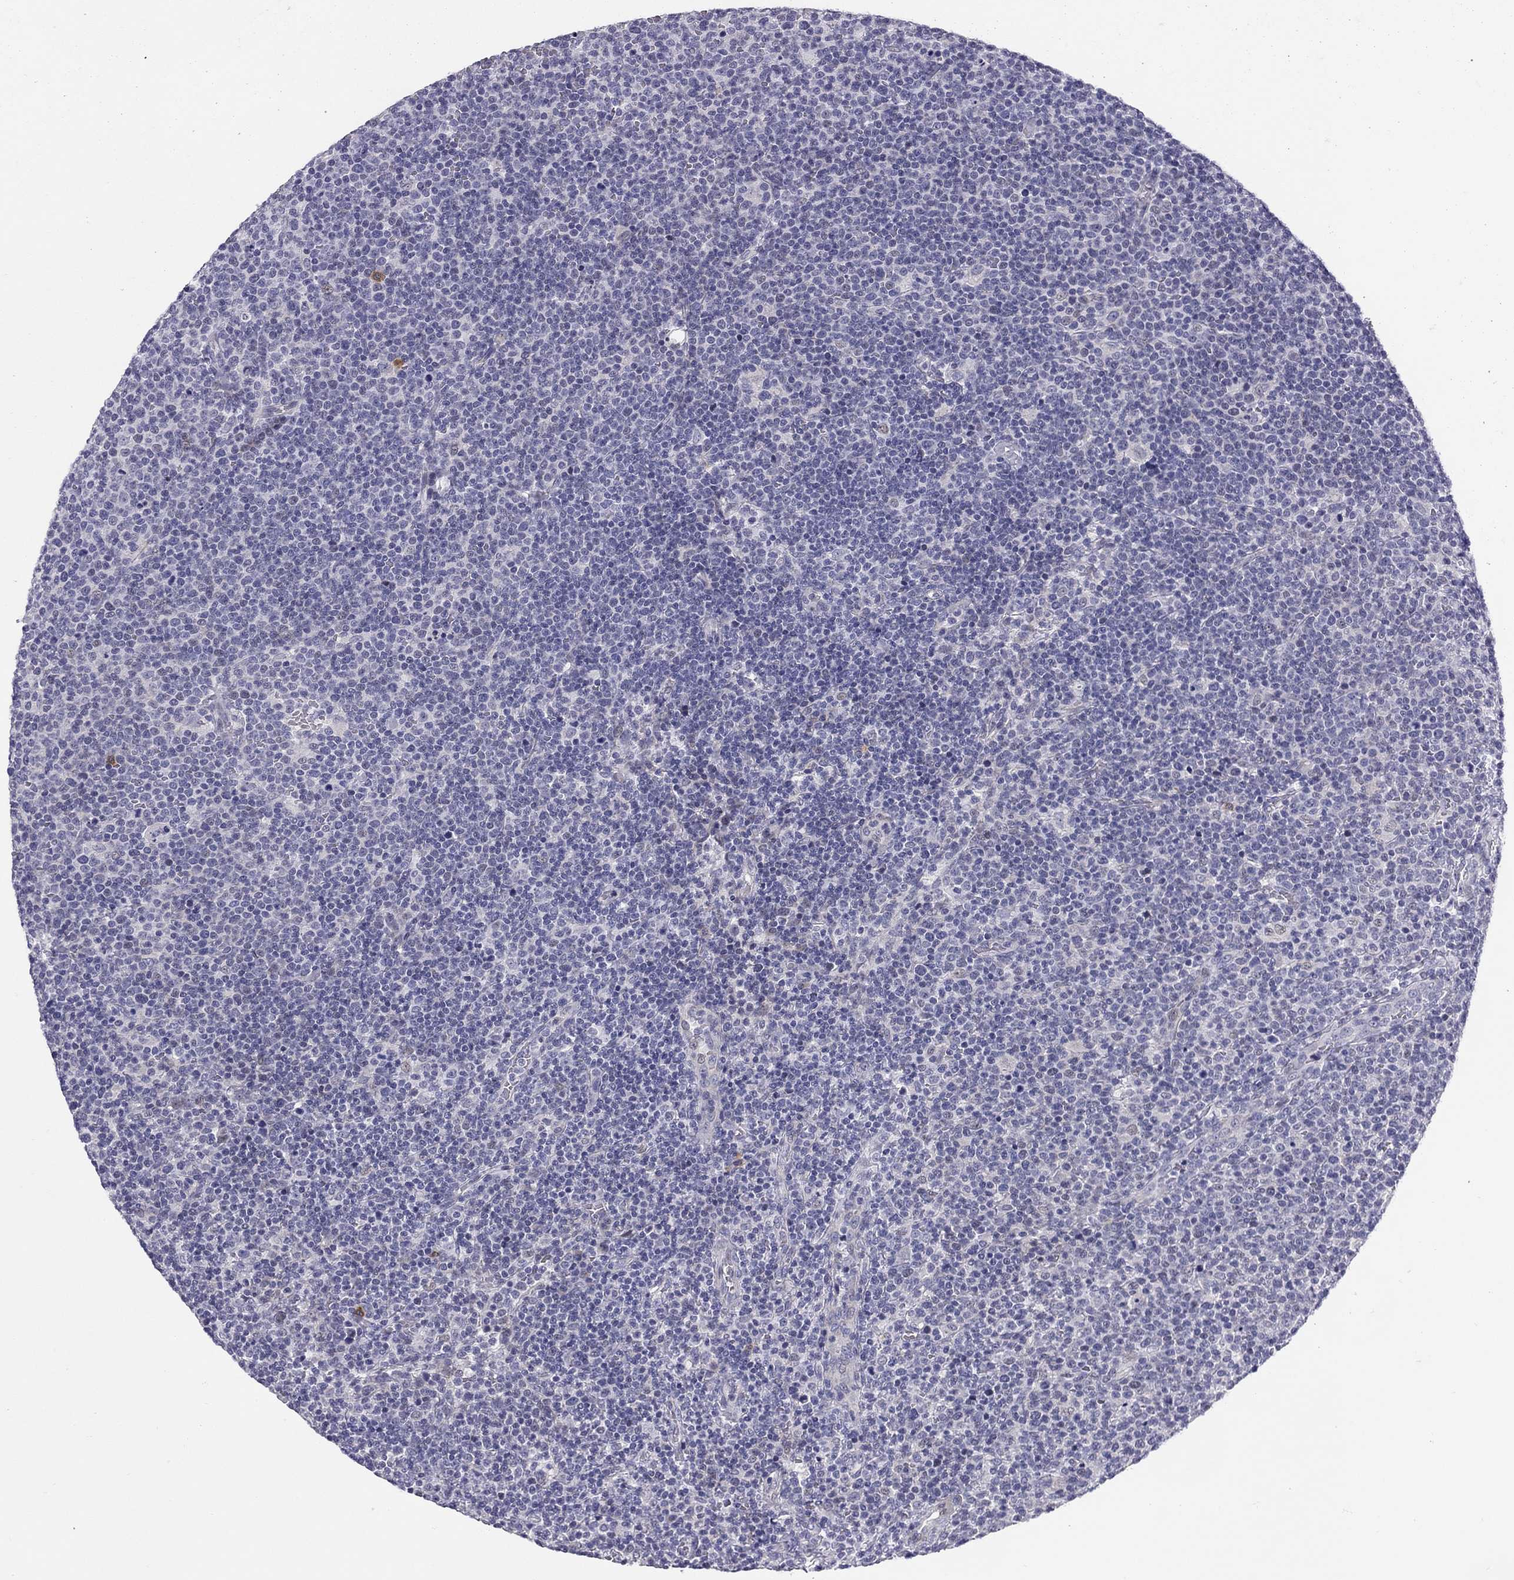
{"staining": {"intensity": "negative", "quantity": "none", "location": "none"}, "tissue": "lymphoma", "cell_type": "Tumor cells", "image_type": "cancer", "snomed": [{"axis": "morphology", "description": "Malignant lymphoma, non-Hodgkin's type, High grade"}, {"axis": "topography", "description": "Lymph node"}], "caption": "Immunohistochemistry of human malignant lymphoma, non-Hodgkin's type (high-grade) demonstrates no expression in tumor cells.", "gene": "C8orf88", "patient": {"sex": "male", "age": 61}}